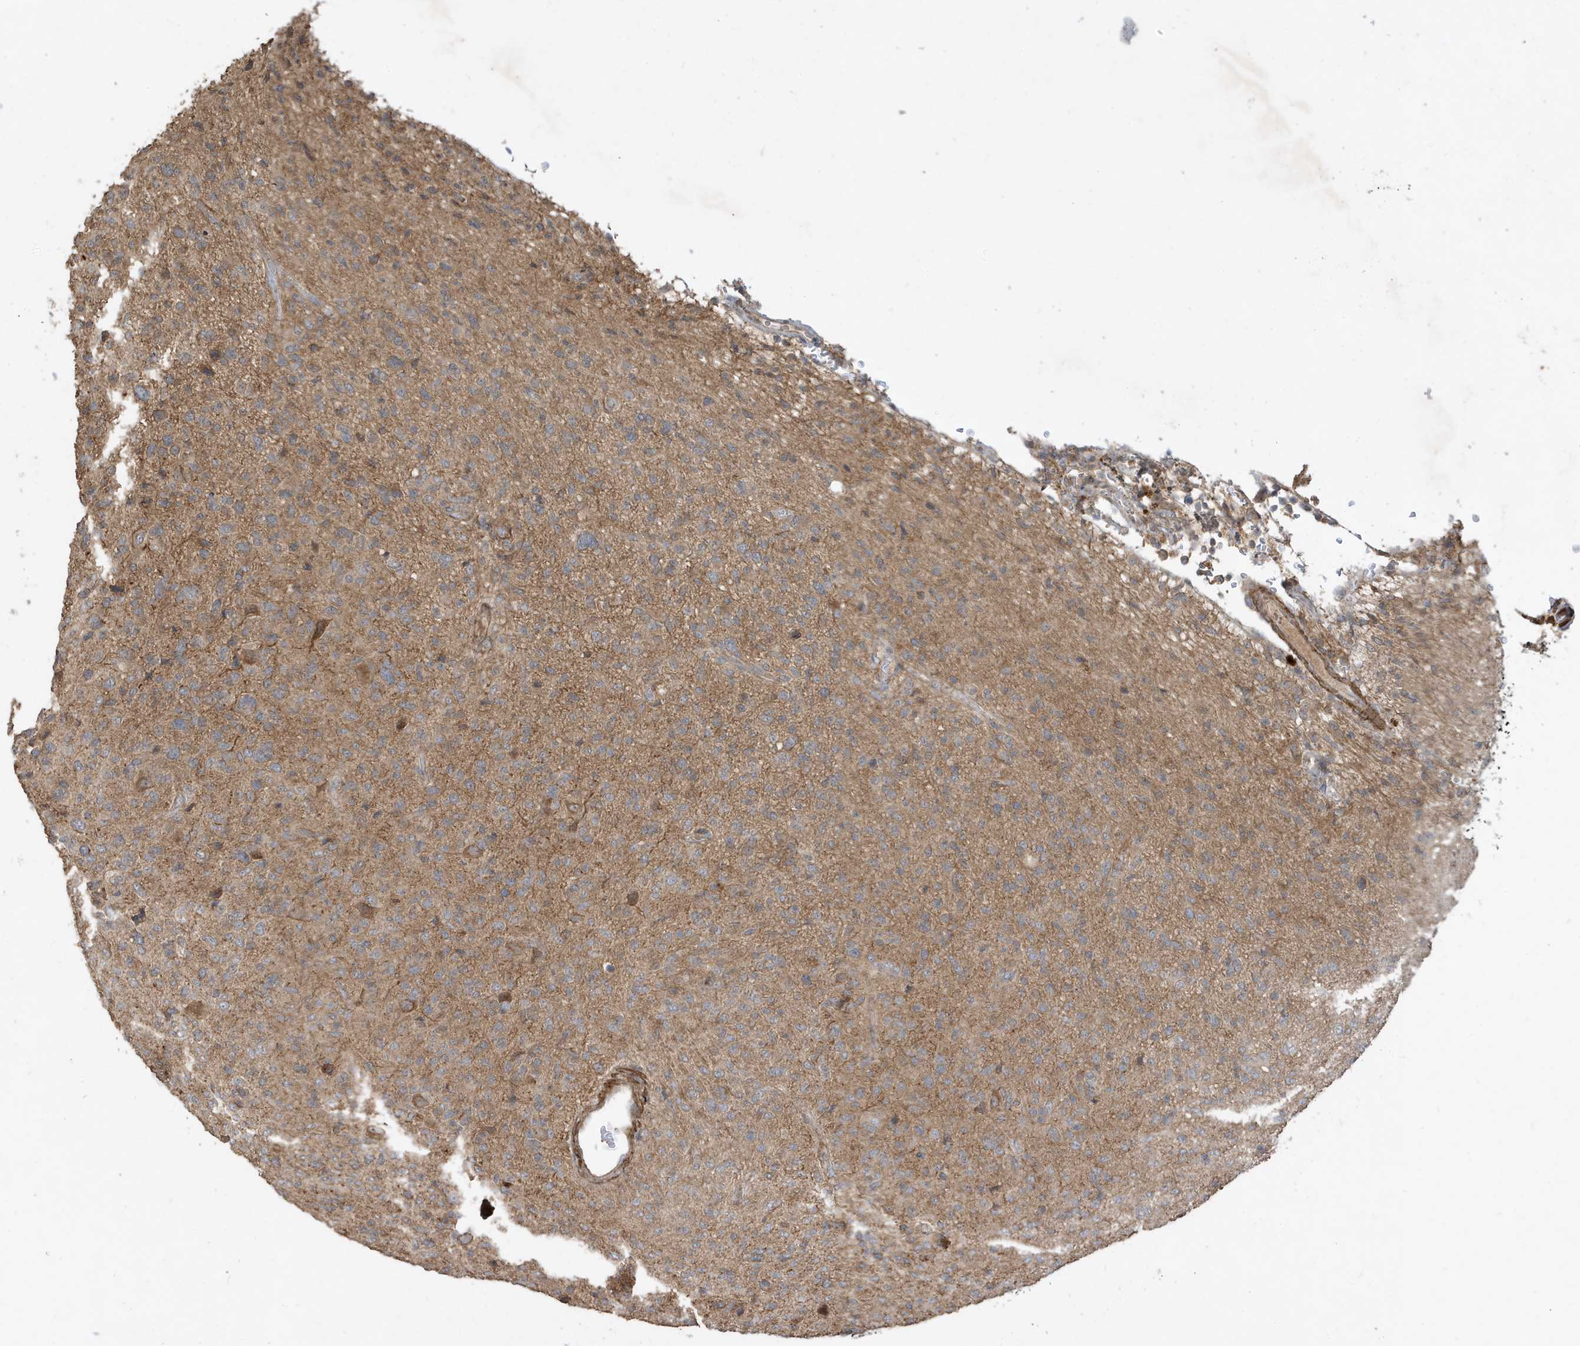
{"staining": {"intensity": "weak", "quantity": ">75%", "location": "cytoplasmic/membranous"}, "tissue": "glioma", "cell_type": "Tumor cells", "image_type": "cancer", "snomed": [{"axis": "morphology", "description": "Glioma, malignant, High grade"}, {"axis": "topography", "description": "Brain"}], "caption": "Protein expression by IHC exhibits weak cytoplasmic/membranous positivity in about >75% of tumor cells in glioma.", "gene": "PRRT3", "patient": {"sex": "female", "age": 57}}